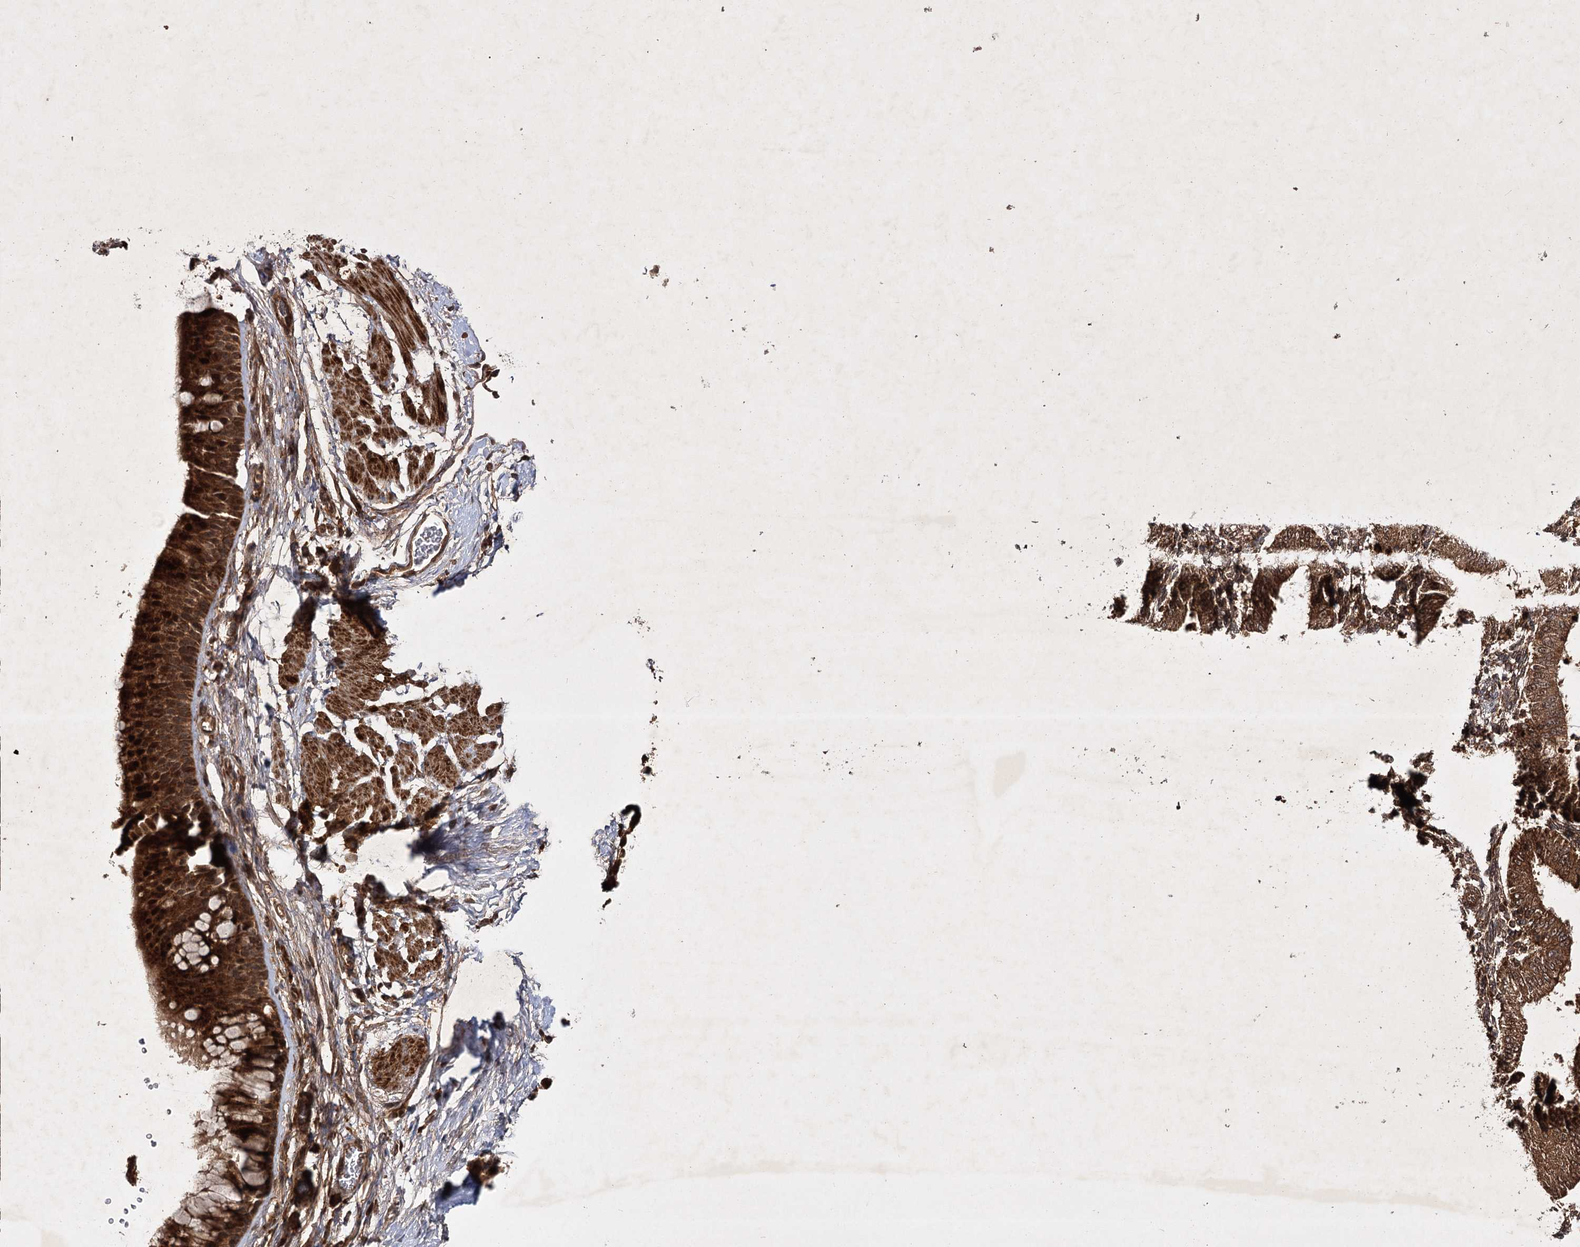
{"staining": {"intensity": "strong", "quantity": ">75%", "location": "cytoplasmic/membranous,nuclear"}, "tissue": "bronchus", "cell_type": "Respiratory epithelial cells", "image_type": "normal", "snomed": [{"axis": "morphology", "description": "Normal tissue, NOS"}, {"axis": "topography", "description": "Cartilage tissue"}, {"axis": "topography", "description": "Bronchus"}], "caption": "This histopathology image demonstrates immunohistochemistry staining of normal bronchus, with high strong cytoplasmic/membranous,nuclear positivity in approximately >75% of respiratory epithelial cells.", "gene": "DNAJC13", "patient": {"sex": "female", "age": 53}}